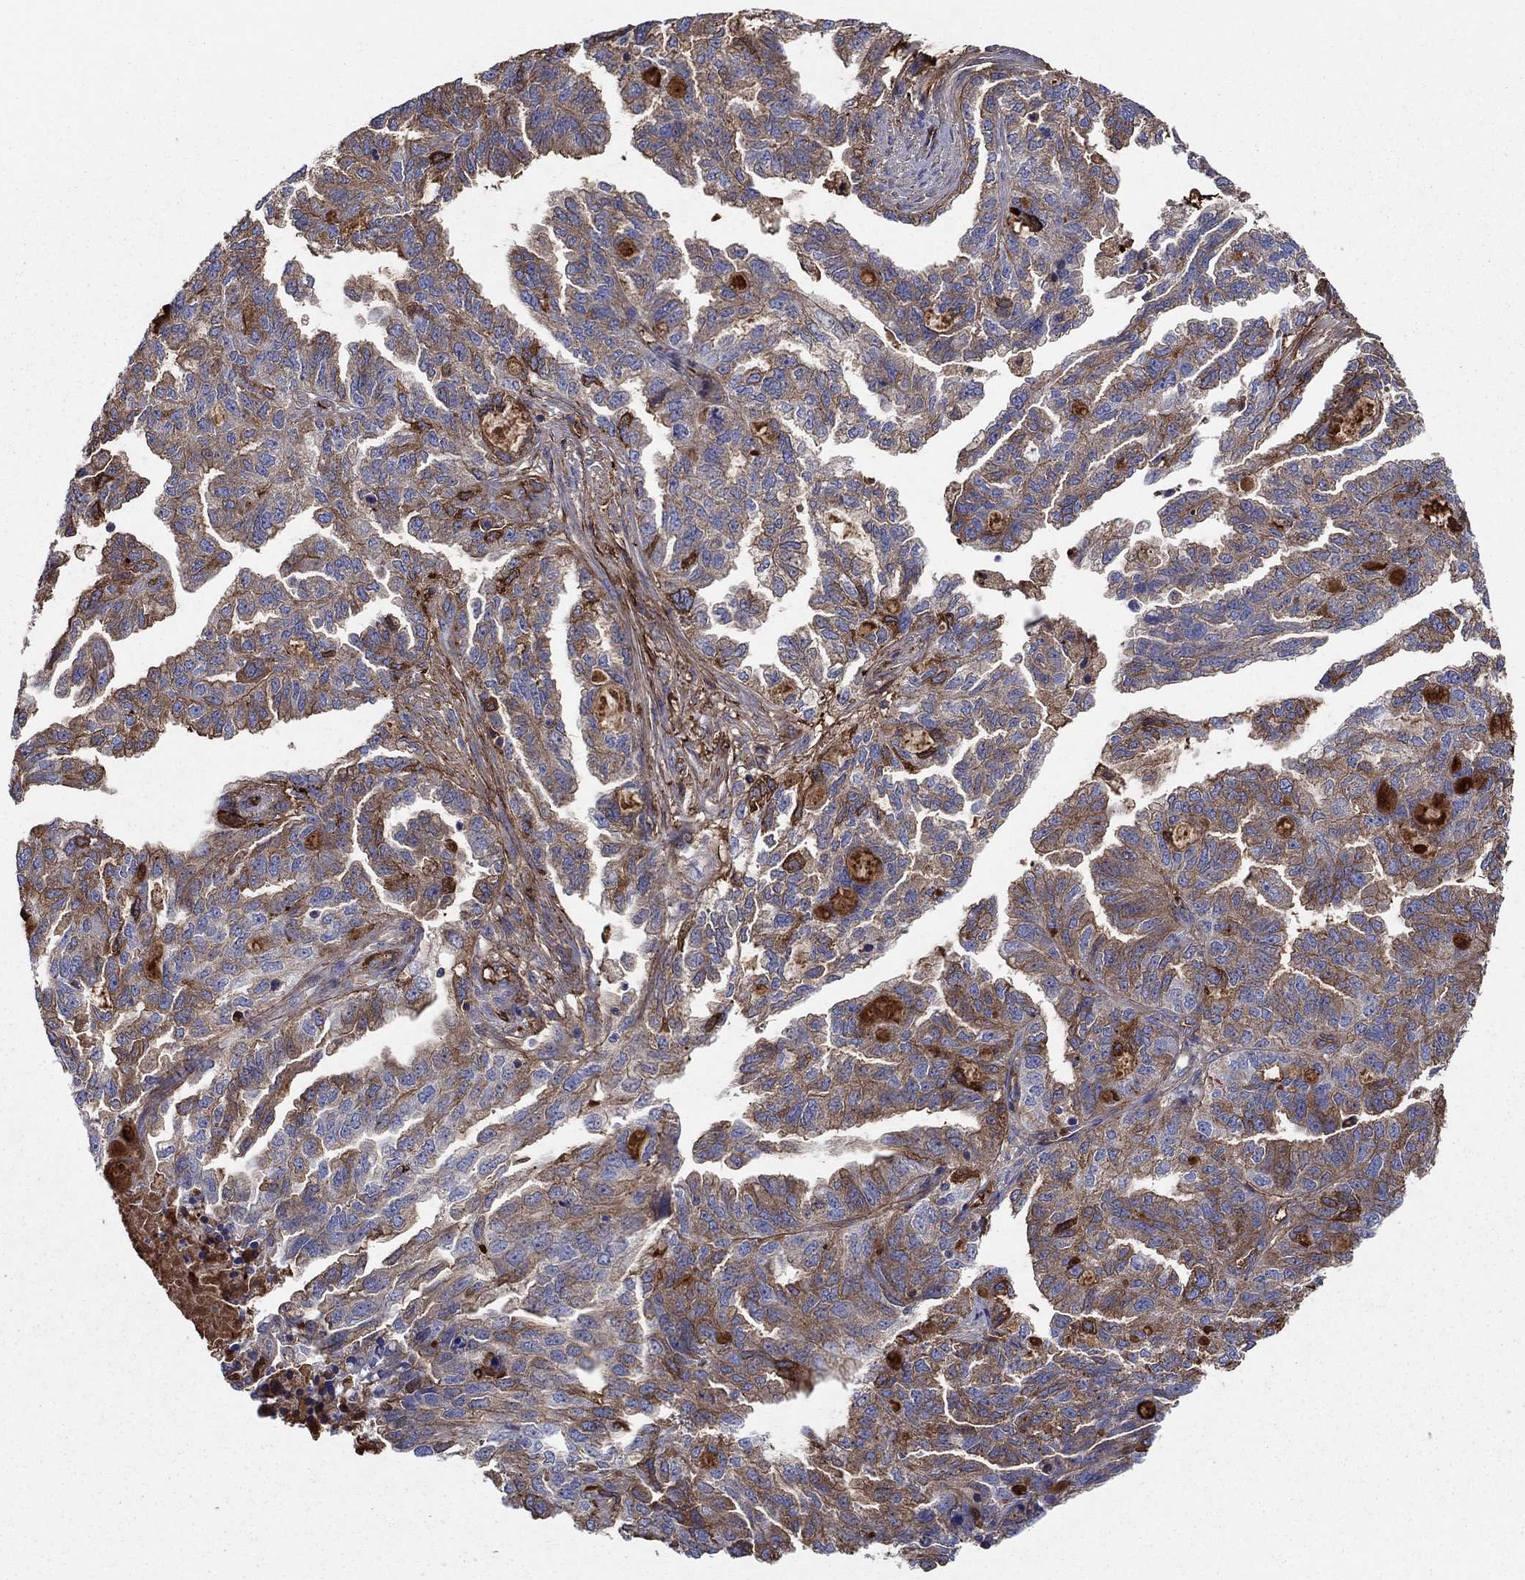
{"staining": {"intensity": "moderate", "quantity": "25%-75%", "location": "cytoplasmic/membranous"}, "tissue": "ovarian cancer", "cell_type": "Tumor cells", "image_type": "cancer", "snomed": [{"axis": "morphology", "description": "Cystadenocarcinoma, serous, NOS"}, {"axis": "topography", "description": "Ovary"}], "caption": "Immunohistochemical staining of ovarian serous cystadenocarcinoma reveals medium levels of moderate cytoplasmic/membranous positivity in approximately 25%-75% of tumor cells.", "gene": "HPX", "patient": {"sex": "female", "age": 51}}